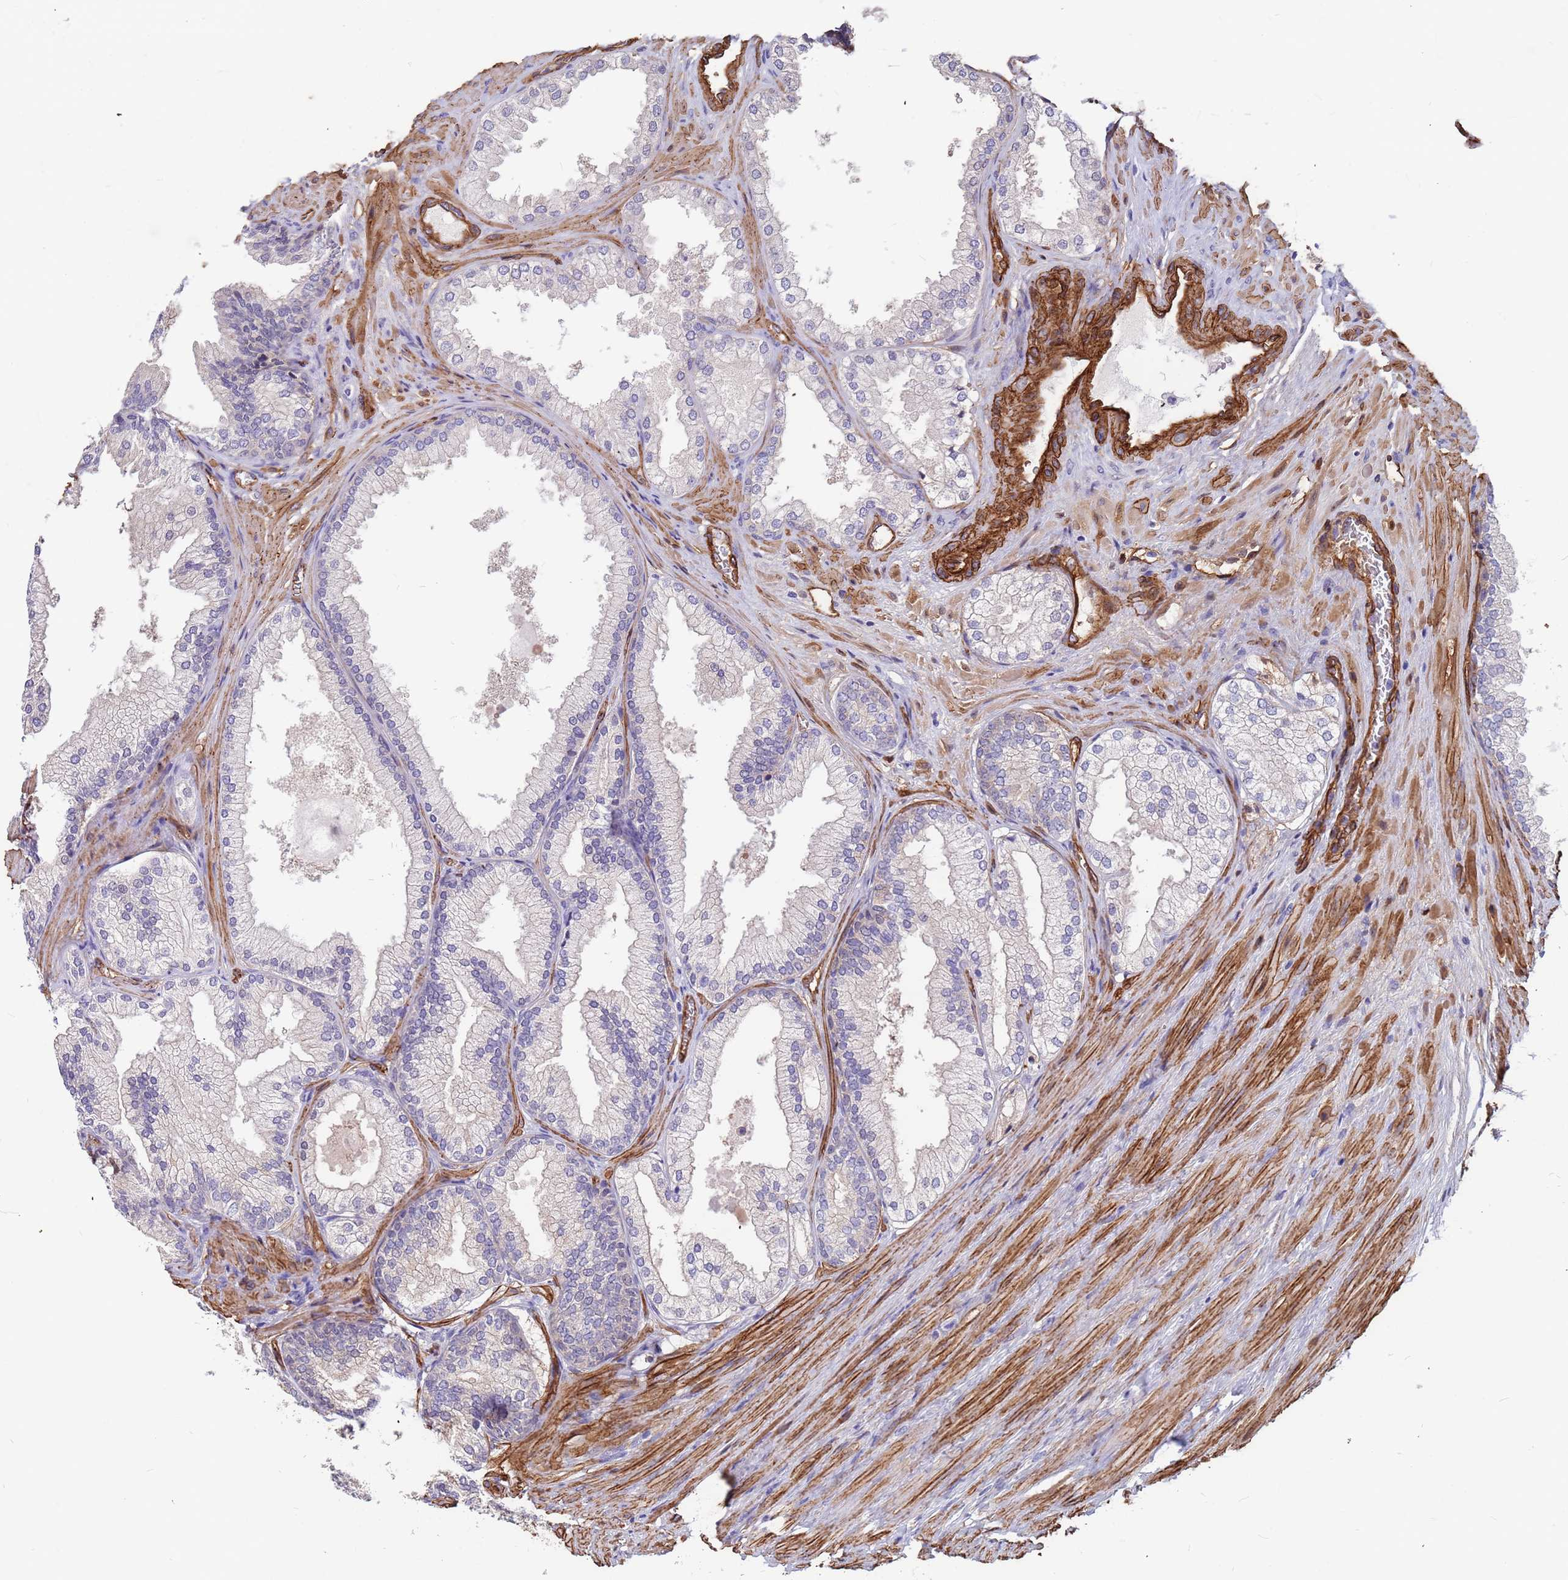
{"staining": {"intensity": "negative", "quantity": "none", "location": "none"}, "tissue": "prostate", "cell_type": "Glandular cells", "image_type": "normal", "snomed": [{"axis": "morphology", "description": "Normal tissue, NOS"}, {"axis": "topography", "description": "Prostate"}], "caption": "A high-resolution micrograph shows immunohistochemistry (IHC) staining of unremarkable prostate, which shows no significant staining in glandular cells. Brightfield microscopy of immunohistochemistry stained with DAB (brown) and hematoxylin (blue), captured at high magnification.", "gene": "EHD2", "patient": {"sex": "male", "age": 76}}